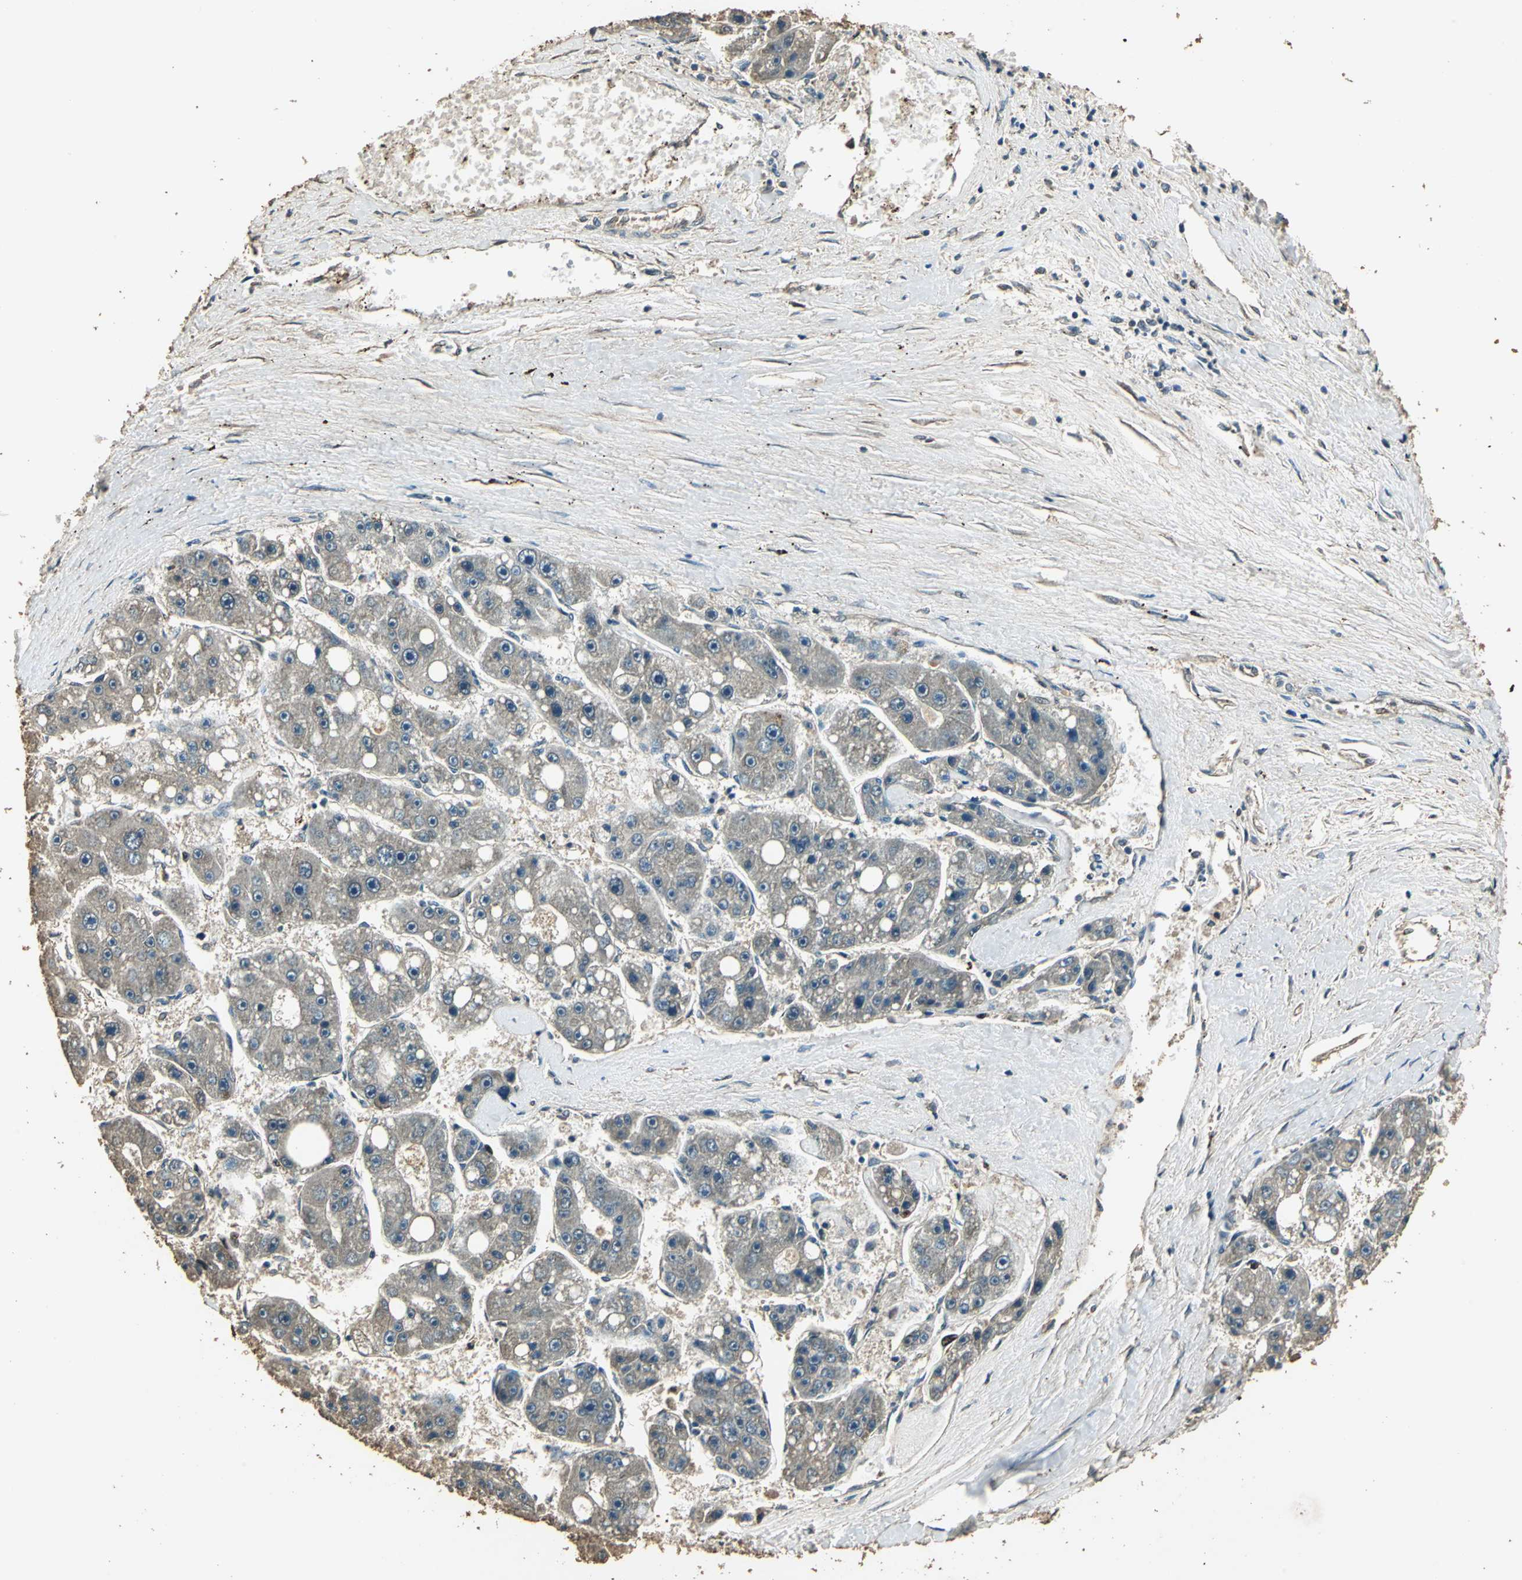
{"staining": {"intensity": "weak", "quantity": ">75%", "location": "cytoplasmic/membranous"}, "tissue": "liver cancer", "cell_type": "Tumor cells", "image_type": "cancer", "snomed": [{"axis": "morphology", "description": "Carcinoma, Hepatocellular, NOS"}, {"axis": "topography", "description": "Liver"}], "caption": "A high-resolution histopathology image shows immunohistochemistry staining of liver hepatocellular carcinoma, which demonstrates weak cytoplasmic/membranous positivity in about >75% of tumor cells. (DAB IHC with brightfield microscopy, high magnification).", "gene": "TMPRSS4", "patient": {"sex": "female", "age": 61}}